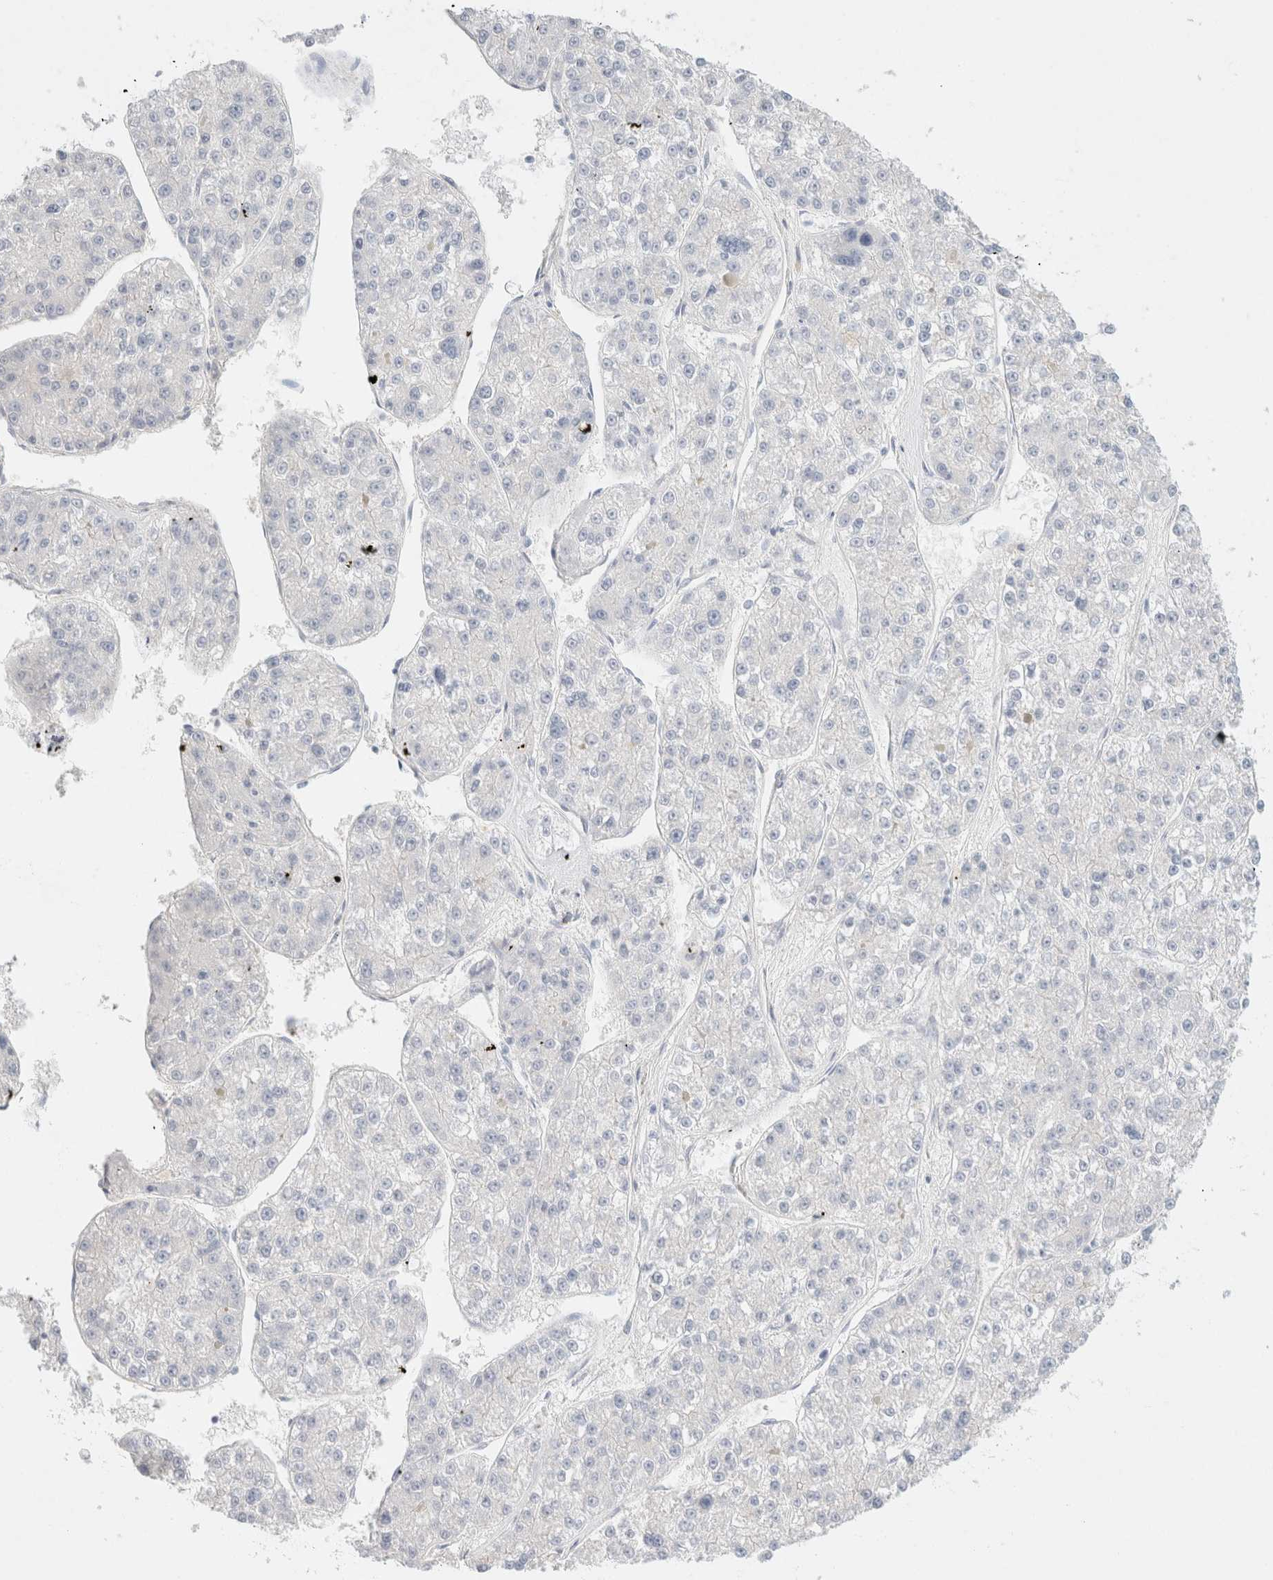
{"staining": {"intensity": "negative", "quantity": "none", "location": "none"}, "tissue": "liver cancer", "cell_type": "Tumor cells", "image_type": "cancer", "snomed": [{"axis": "morphology", "description": "Carcinoma, Hepatocellular, NOS"}, {"axis": "topography", "description": "Liver"}], "caption": "Tumor cells show no significant protein expression in liver hepatocellular carcinoma. (IHC, brightfield microscopy, high magnification).", "gene": "CPQ", "patient": {"sex": "female", "age": 73}}